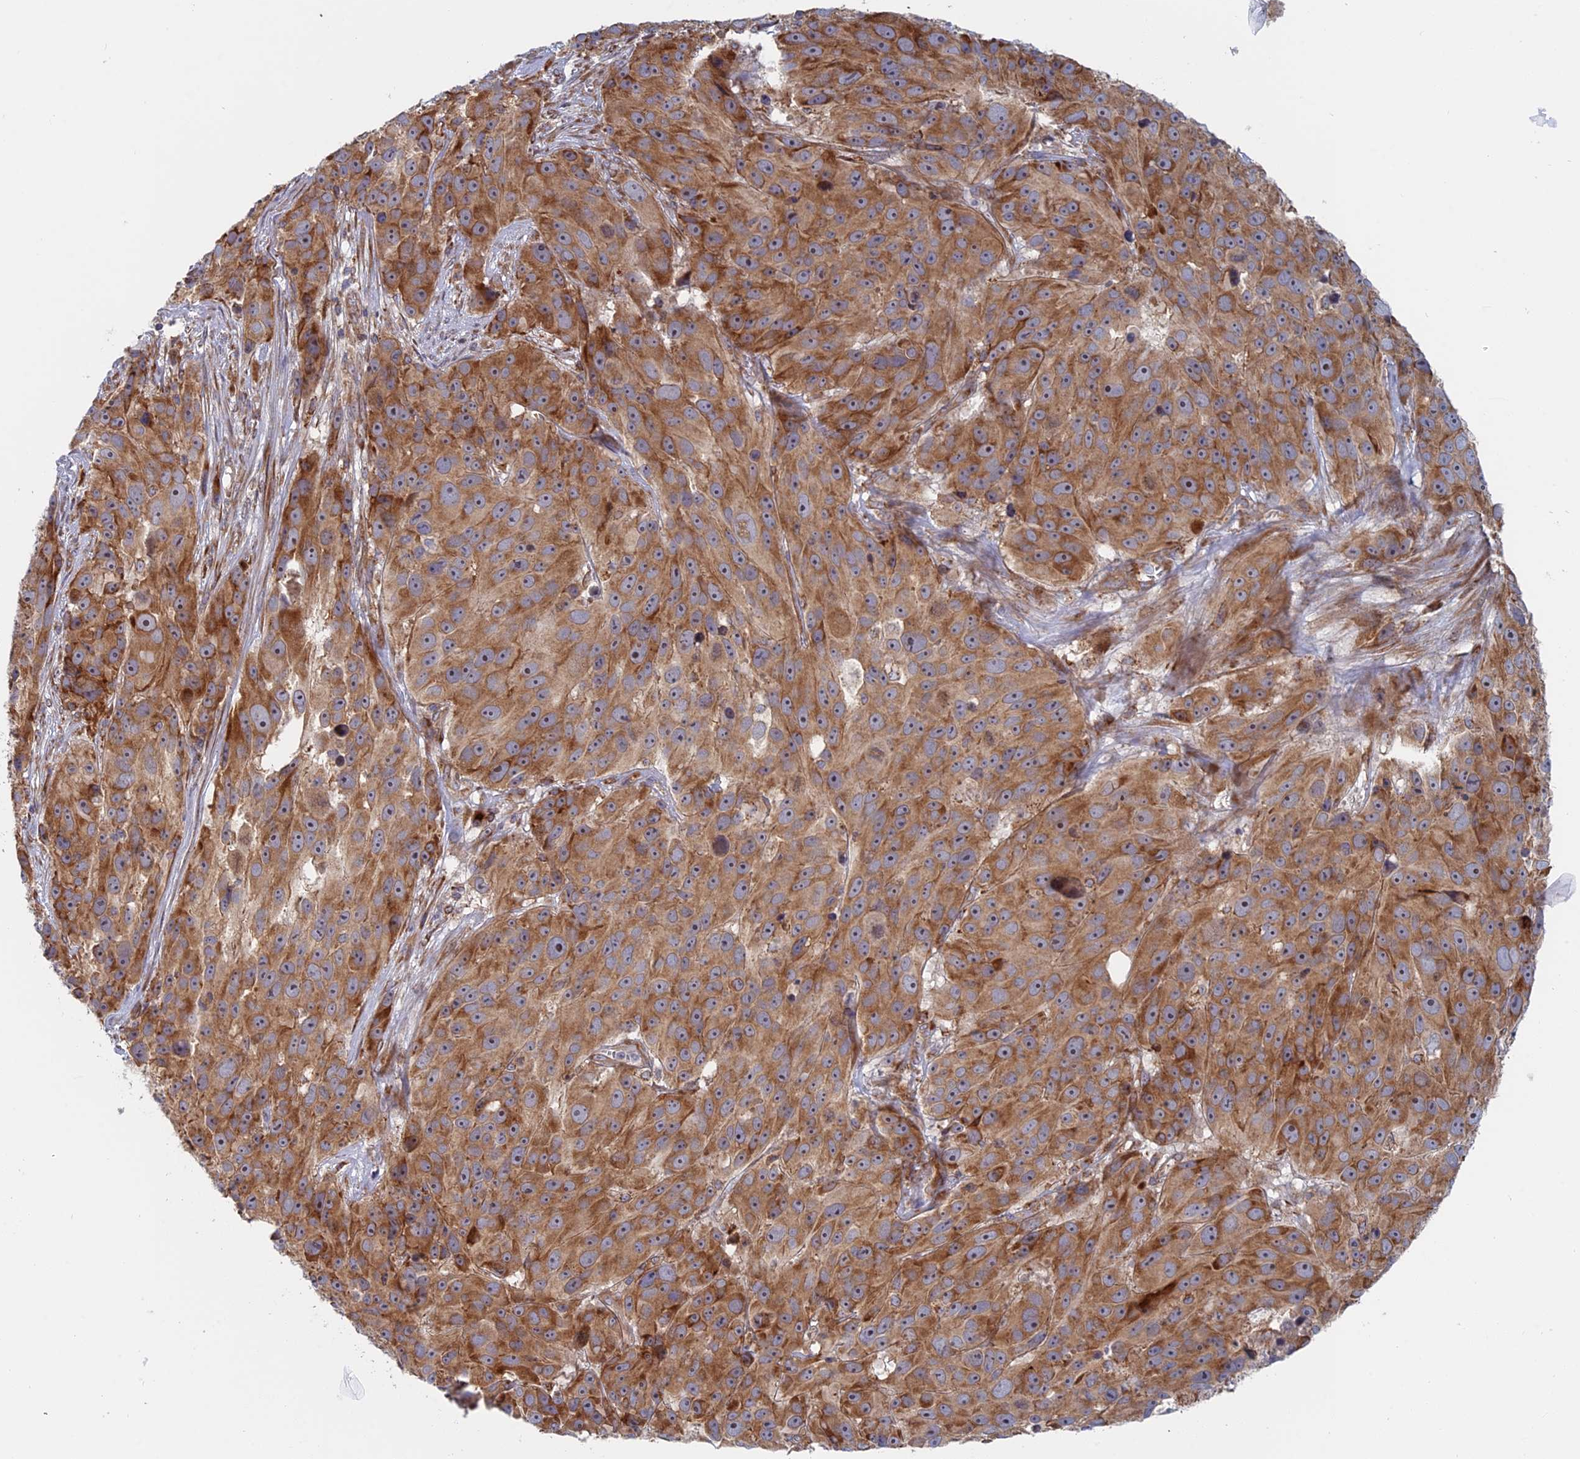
{"staining": {"intensity": "moderate", "quantity": ">75%", "location": "cytoplasmic/membranous"}, "tissue": "melanoma", "cell_type": "Tumor cells", "image_type": "cancer", "snomed": [{"axis": "morphology", "description": "Malignant melanoma, NOS"}, {"axis": "topography", "description": "Skin"}], "caption": "A photomicrograph showing moderate cytoplasmic/membranous staining in approximately >75% of tumor cells in malignant melanoma, as visualized by brown immunohistochemical staining.", "gene": "TBC1D30", "patient": {"sex": "male", "age": 84}}